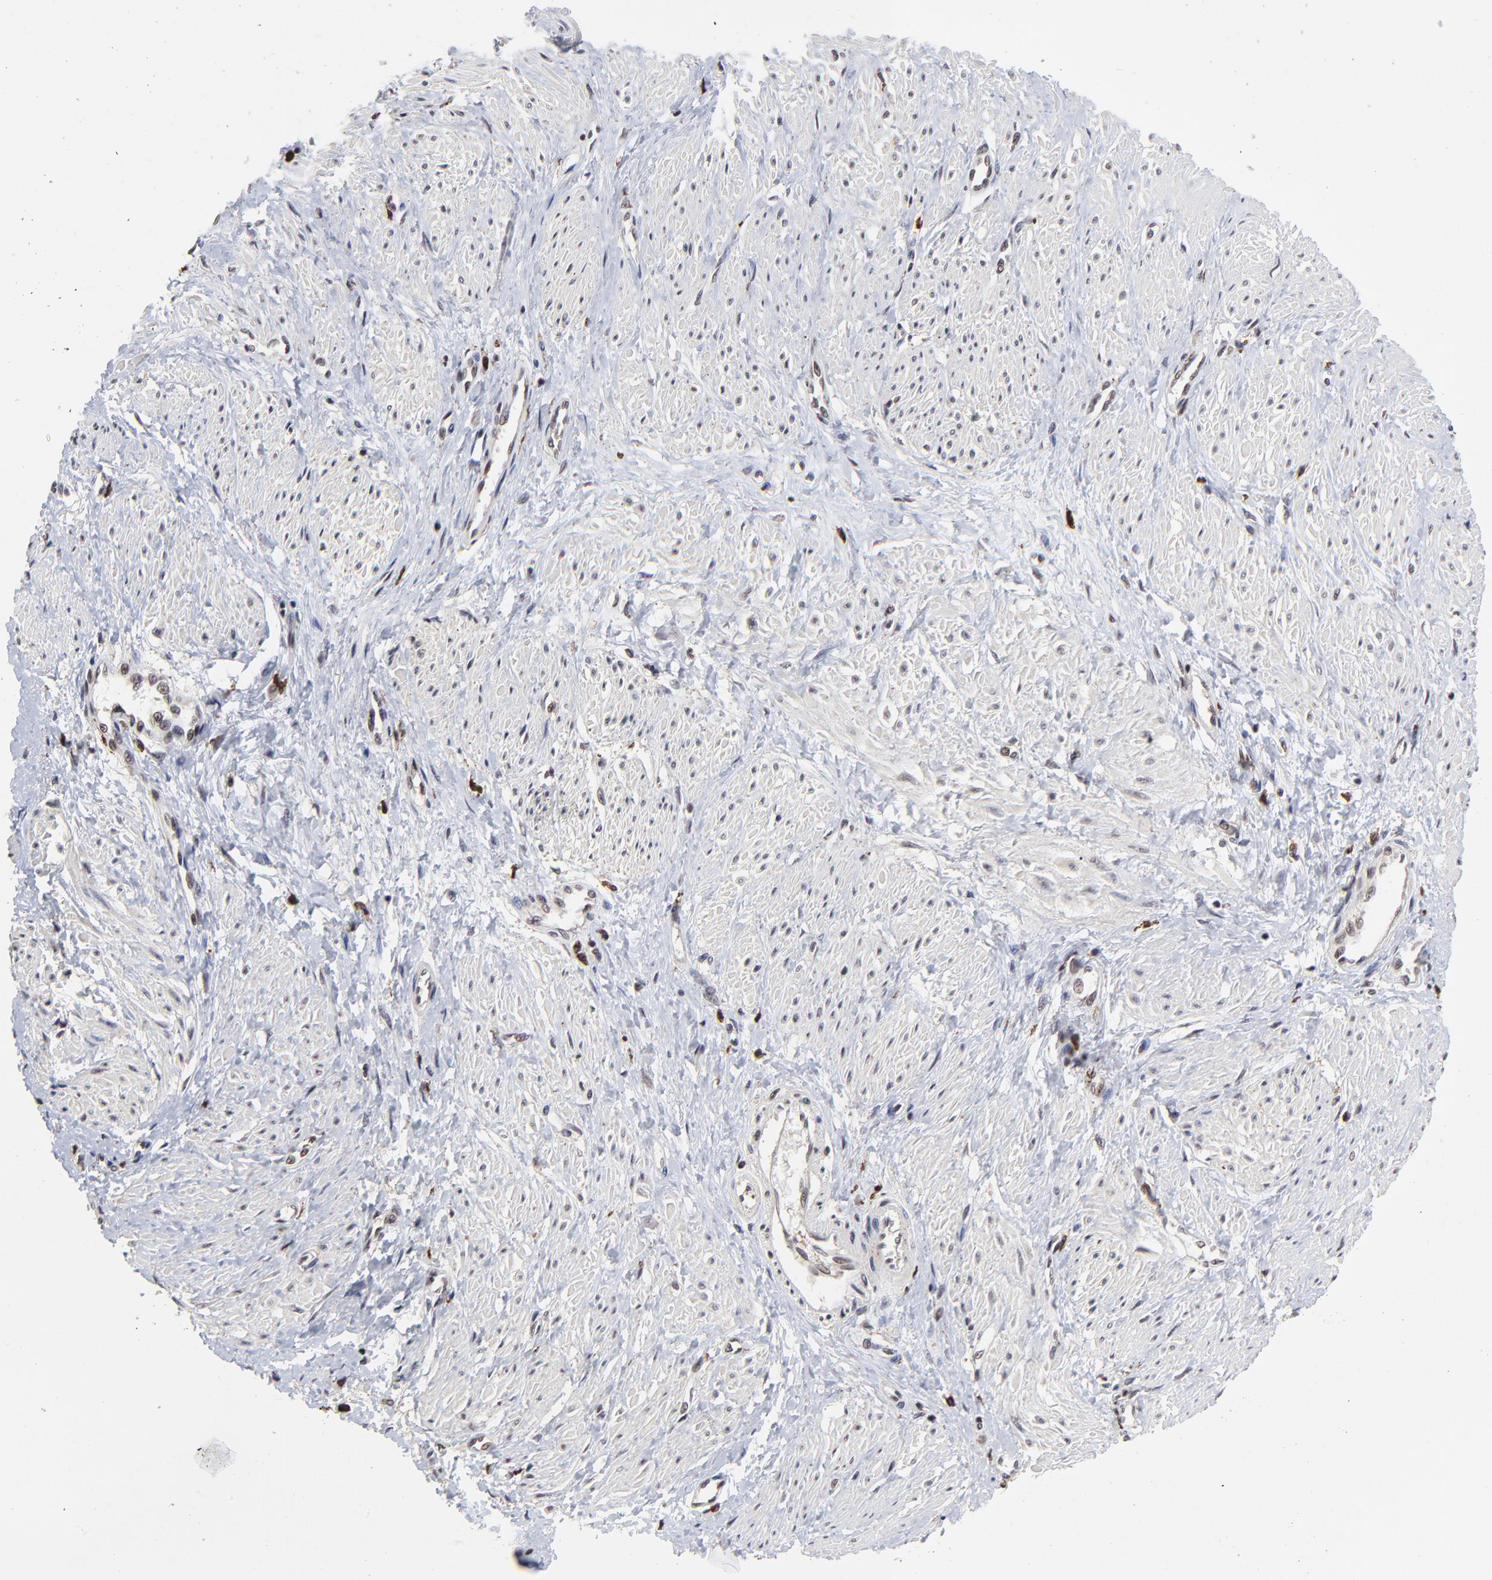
{"staining": {"intensity": "moderate", "quantity": ">75%", "location": "nuclear"}, "tissue": "smooth muscle", "cell_type": "Smooth muscle cells", "image_type": "normal", "snomed": [{"axis": "morphology", "description": "Normal tissue, NOS"}, {"axis": "topography", "description": "Smooth muscle"}, {"axis": "topography", "description": "Uterus"}], "caption": "Normal smooth muscle shows moderate nuclear staining in approximately >75% of smooth muscle cells, visualized by immunohistochemistry.", "gene": "RBM22", "patient": {"sex": "female", "age": 39}}